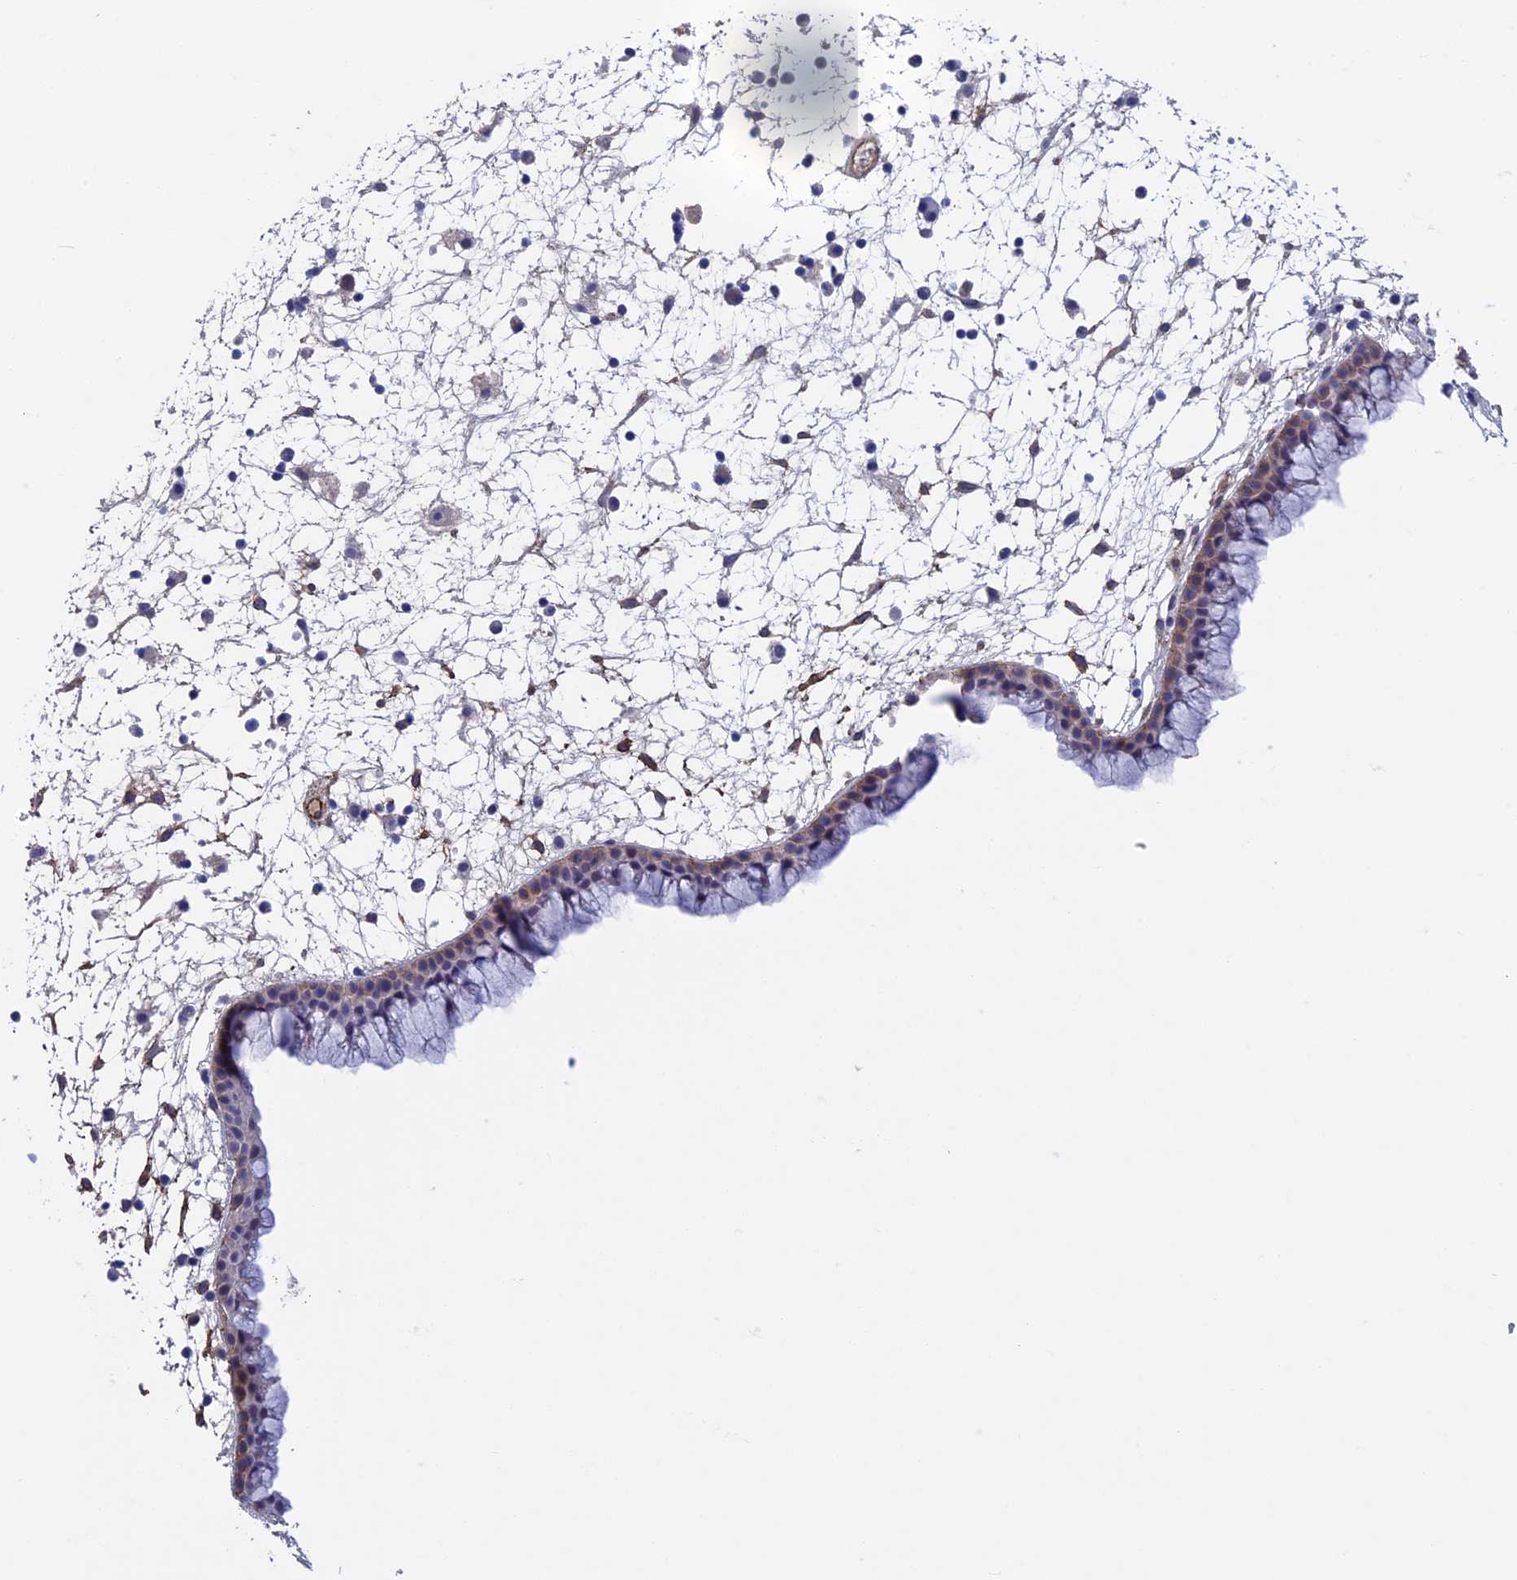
{"staining": {"intensity": "weak", "quantity": "<25%", "location": "cytoplasmic/membranous"}, "tissue": "nasopharynx", "cell_type": "Respiratory epithelial cells", "image_type": "normal", "snomed": [{"axis": "morphology", "description": "Normal tissue, NOS"}, {"axis": "morphology", "description": "Inflammation, NOS"}, {"axis": "morphology", "description": "Malignant melanoma, Metastatic site"}, {"axis": "topography", "description": "Nasopharynx"}], "caption": "Protein analysis of benign nasopharynx exhibits no significant expression in respiratory epithelial cells. (Stains: DAB (3,3'-diaminobenzidine) immunohistochemistry (IHC) with hematoxylin counter stain, Microscopy: brightfield microscopy at high magnification).", "gene": "INSYN1", "patient": {"sex": "male", "age": 70}}